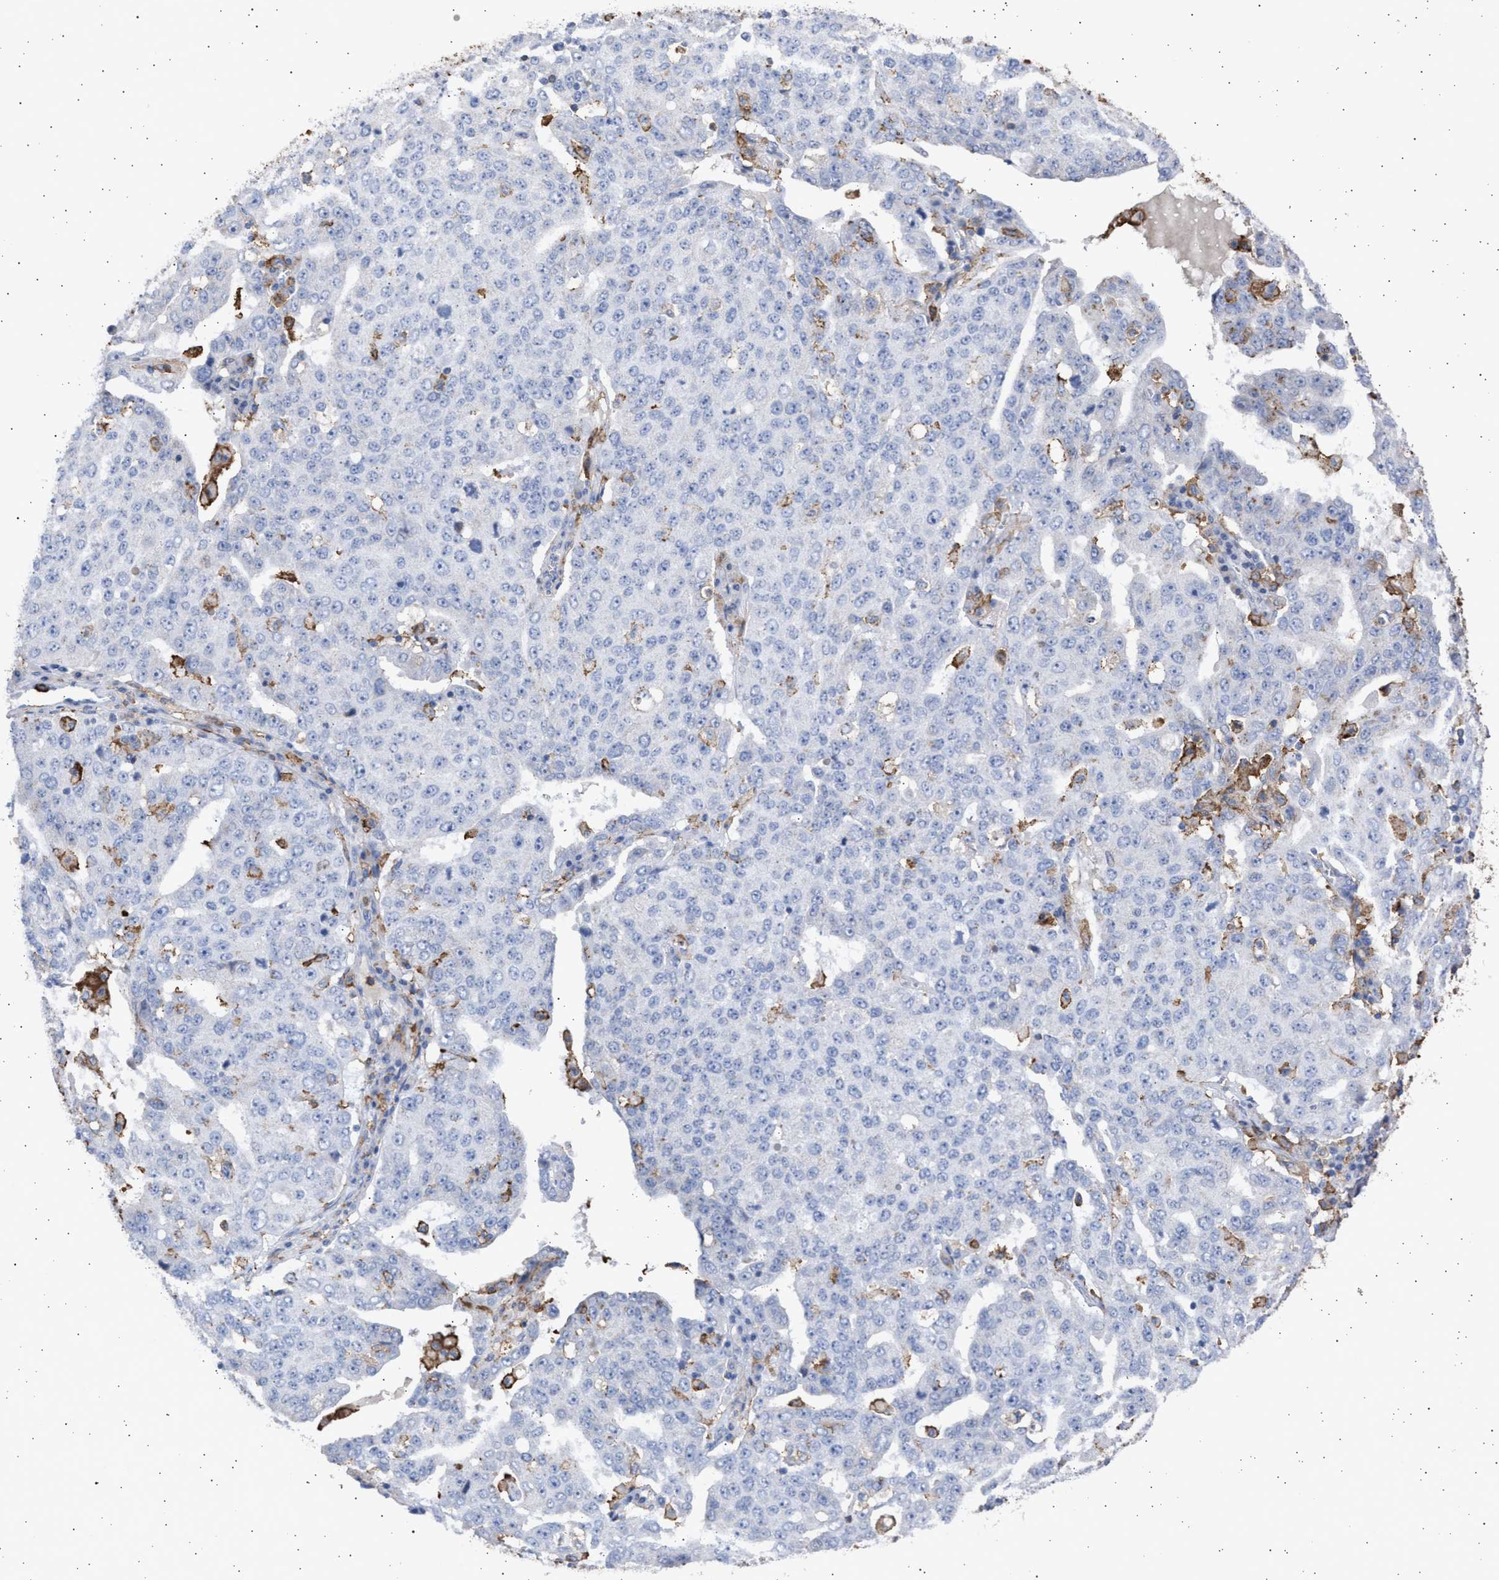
{"staining": {"intensity": "negative", "quantity": "none", "location": "none"}, "tissue": "ovarian cancer", "cell_type": "Tumor cells", "image_type": "cancer", "snomed": [{"axis": "morphology", "description": "Carcinoma, endometroid"}, {"axis": "topography", "description": "Ovary"}], "caption": "This is a micrograph of immunohistochemistry (IHC) staining of ovarian cancer, which shows no staining in tumor cells.", "gene": "FCER1A", "patient": {"sex": "female", "age": 62}}